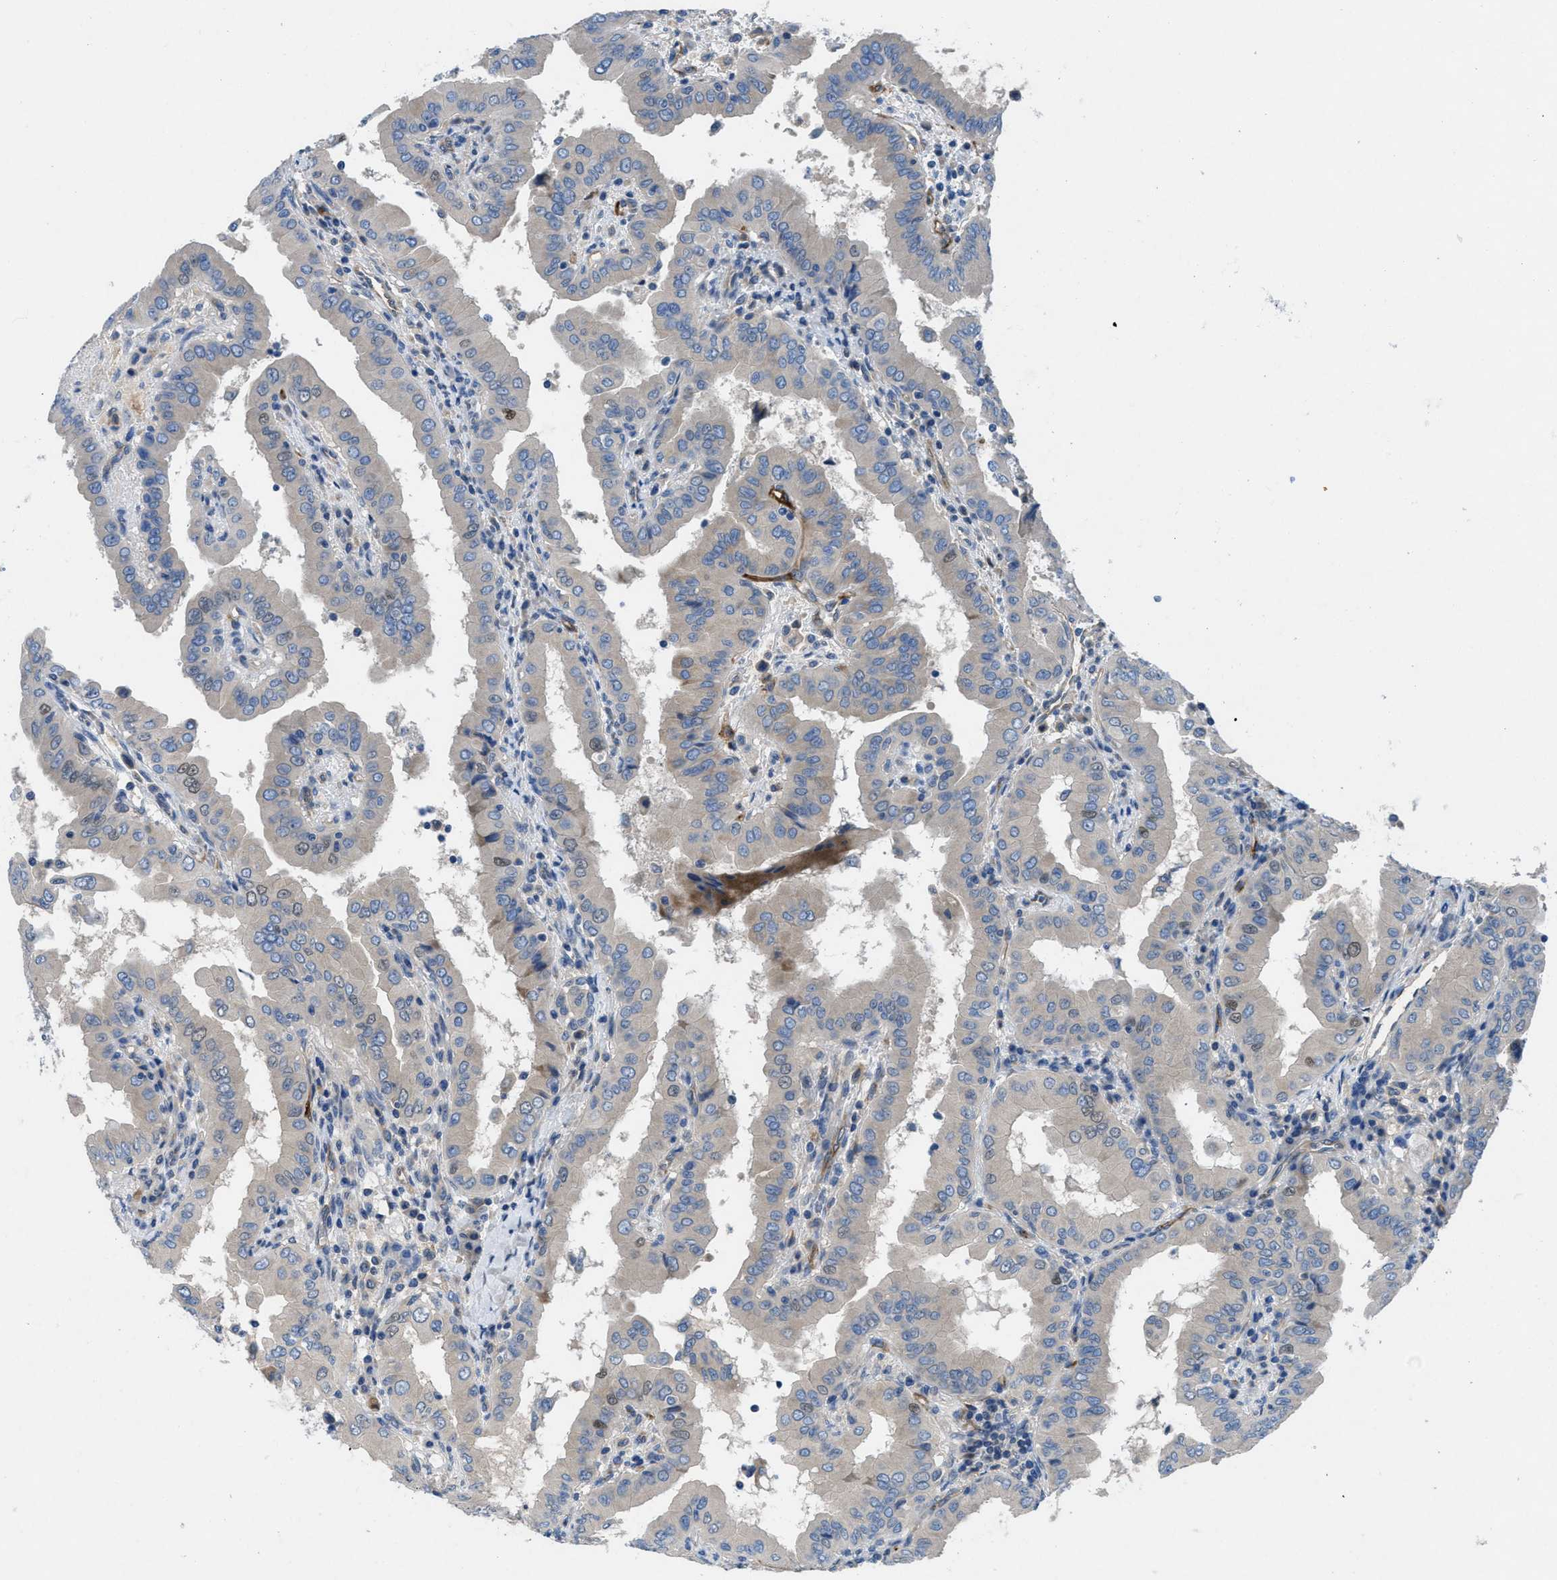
{"staining": {"intensity": "negative", "quantity": "none", "location": "none"}, "tissue": "thyroid cancer", "cell_type": "Tumor cells", "image_type": "cancer", "snomed": [{"axis": "morphology", "description": "Papillary adenocarcinoma, NOS"}, {"axis": "topography", "description": "Thyroid gland"}], "caption": "This is a histopathology image of immunohistochemistry staining of thyroid cancer, which shows no expression in tumor cells.", "gene": "PGR", "patient": {"sex": "male", "age": 33}}